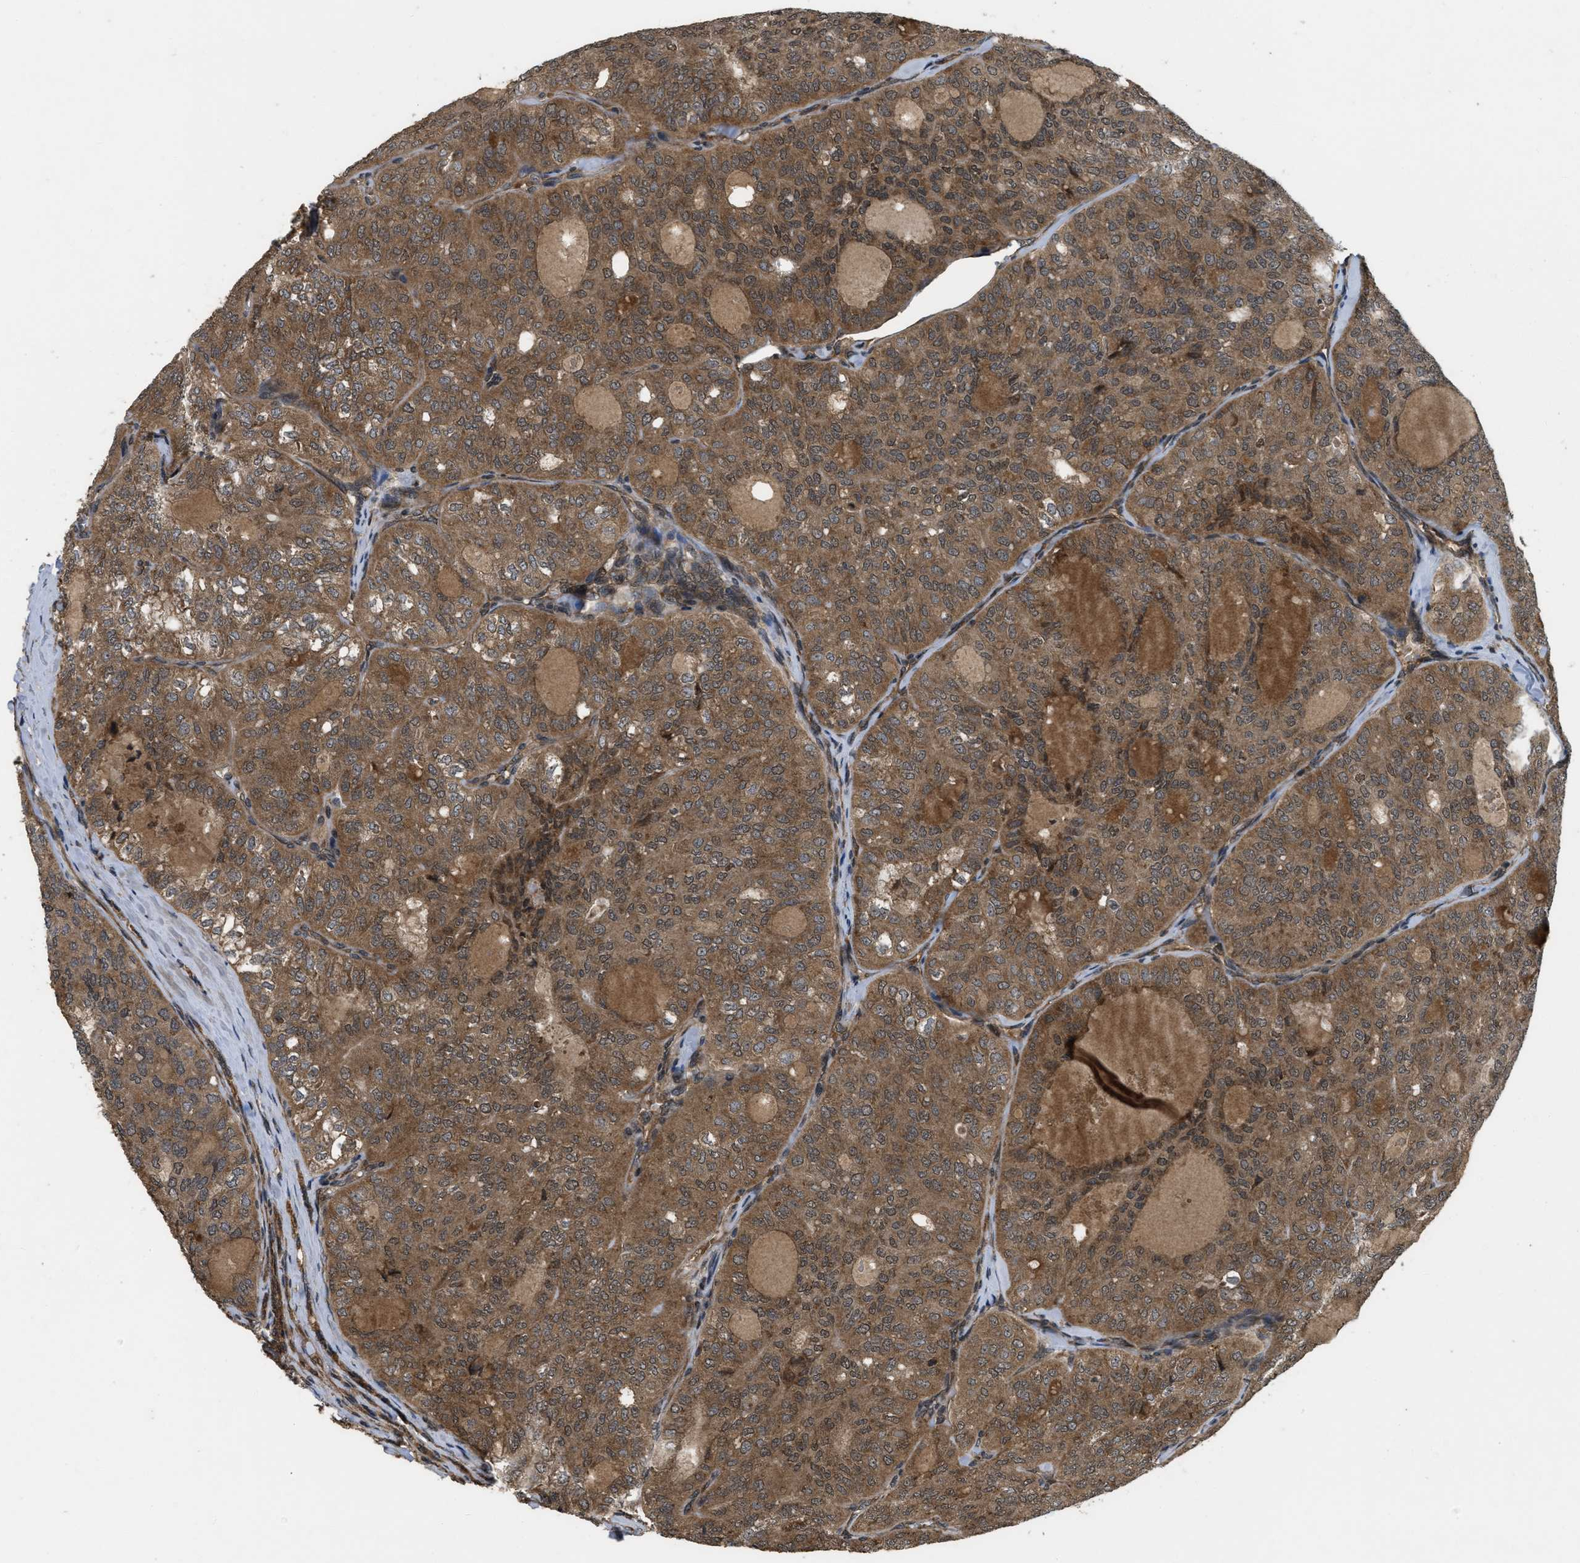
{"staining": {"intensity": "moderate", "quantity": ">75%", "location": "cytoplasmic/membranous"}, "tissue": "thyroid cancer", "cell_type": "Tumor cells", "image_type": "cancer", "snomed": [{"axis": "morphology", "description": "Follicular adenoma carcinoma, NOS"}, {"axis": "topography", "description": "Thyroid gland"}], "caption": "Immunohistochemical staining of human thyroid follicular adenoma carcinoma demonstrates moderate cytoplasmic/membranous protein staining in approximately >75% of tumor cells. The protein of interest is shown in brown color, while the nuclei are stained blue.", "gene": "SPTLC1", "patient": {"sex": "male", "age": 75}}